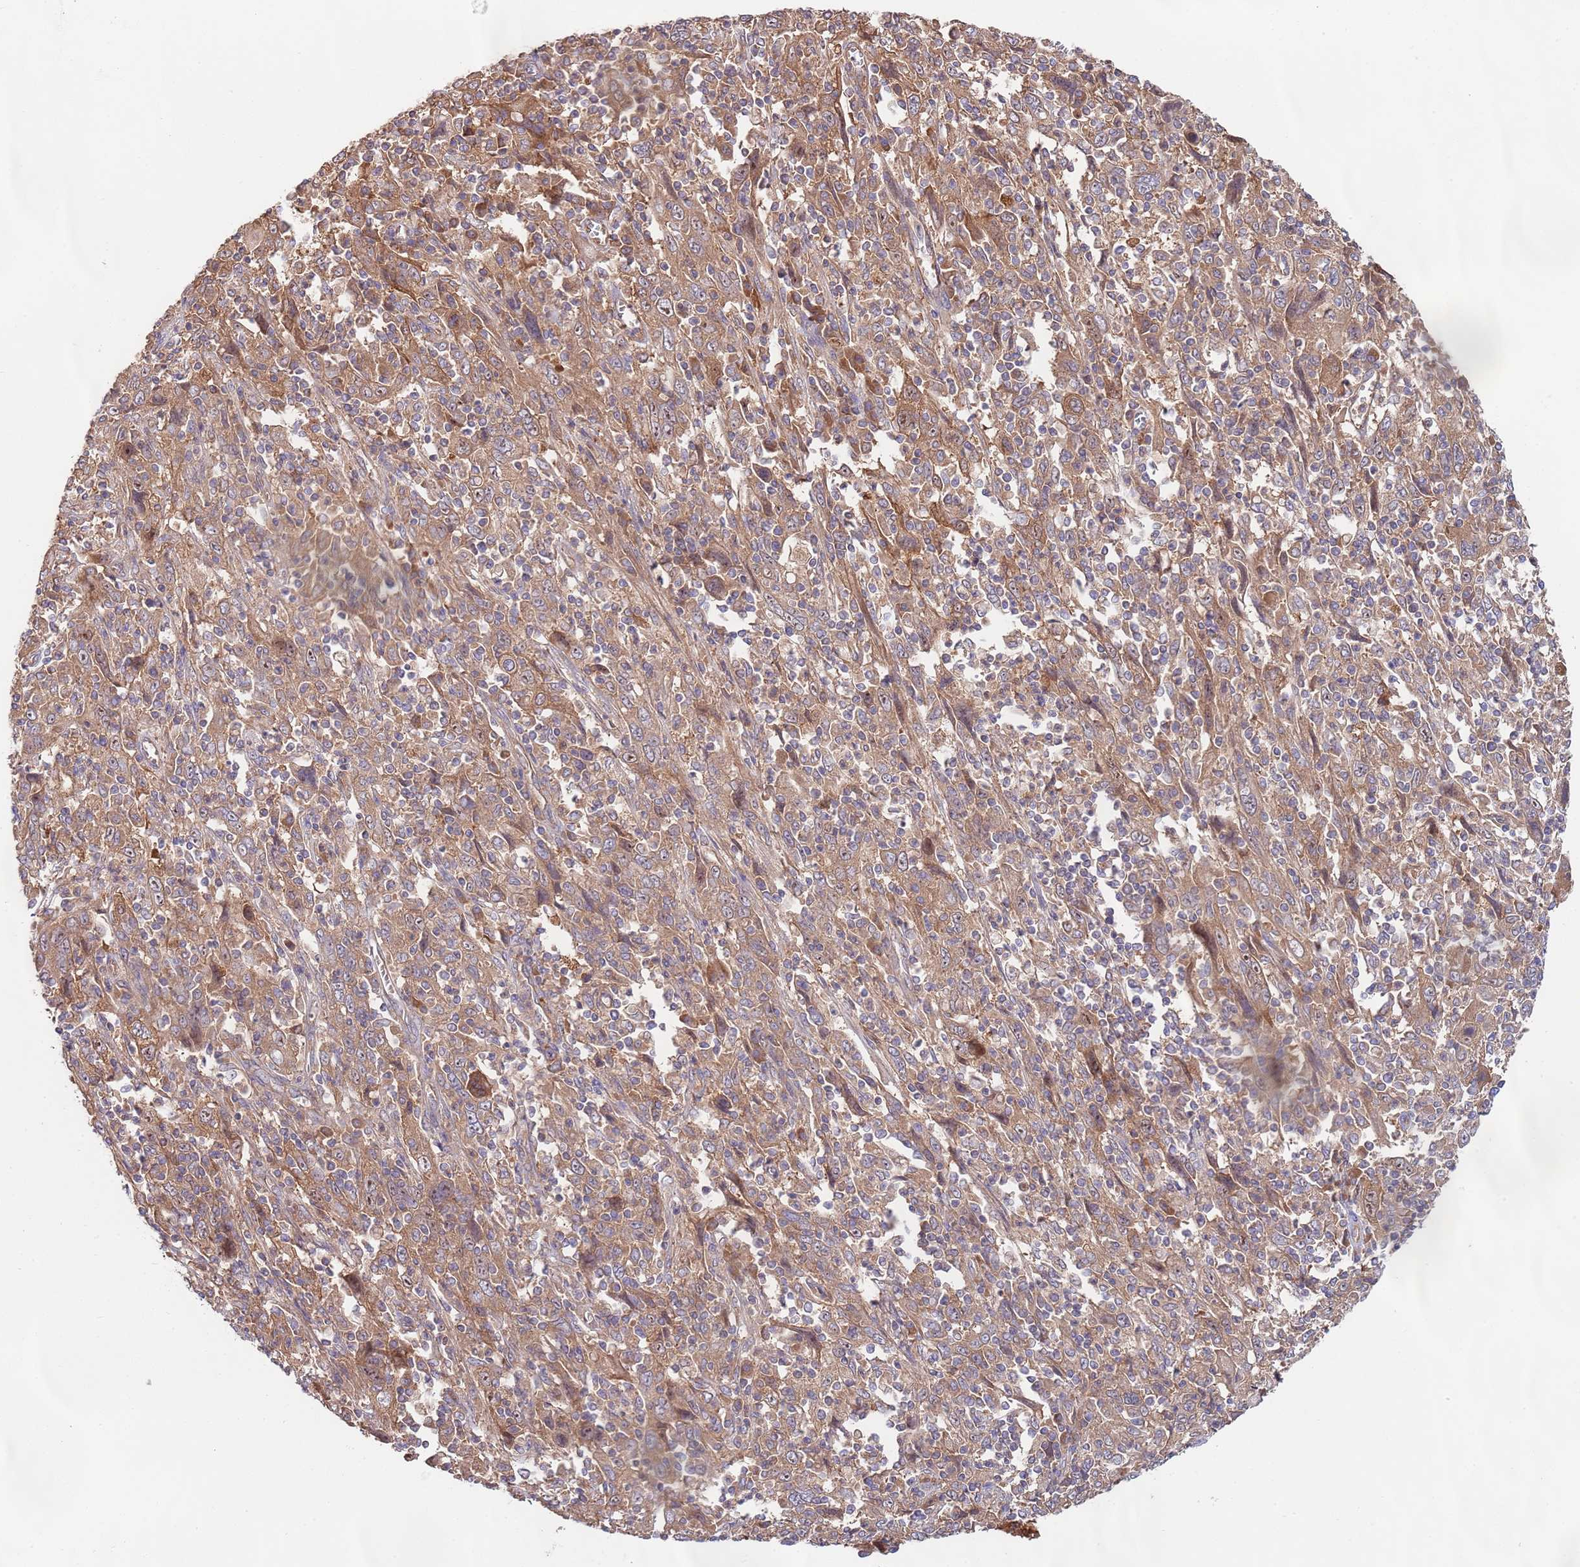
{"staining": {"intensity": "moderate", "quantity": ">75%", "location": "cytoplasmic/membranous"}, "tissue": "cervical cancer", "cell_type": "Tumor cells", "image_type": "cancer", "snomed": [{"axis": "morphology", "description": "Squamous cell carcinoma, NOS"}, {"axis": "topography", "description": "Cervix"}], "caption": "Cervical cancer (squamous cell carcinoma) stained with a brown dye shows moderate cytoplasmic/membranous positive positivity in about >75% of tumor cells.", "gene": "EIF3F", "patient": {"sex": "female", "age": 46}}